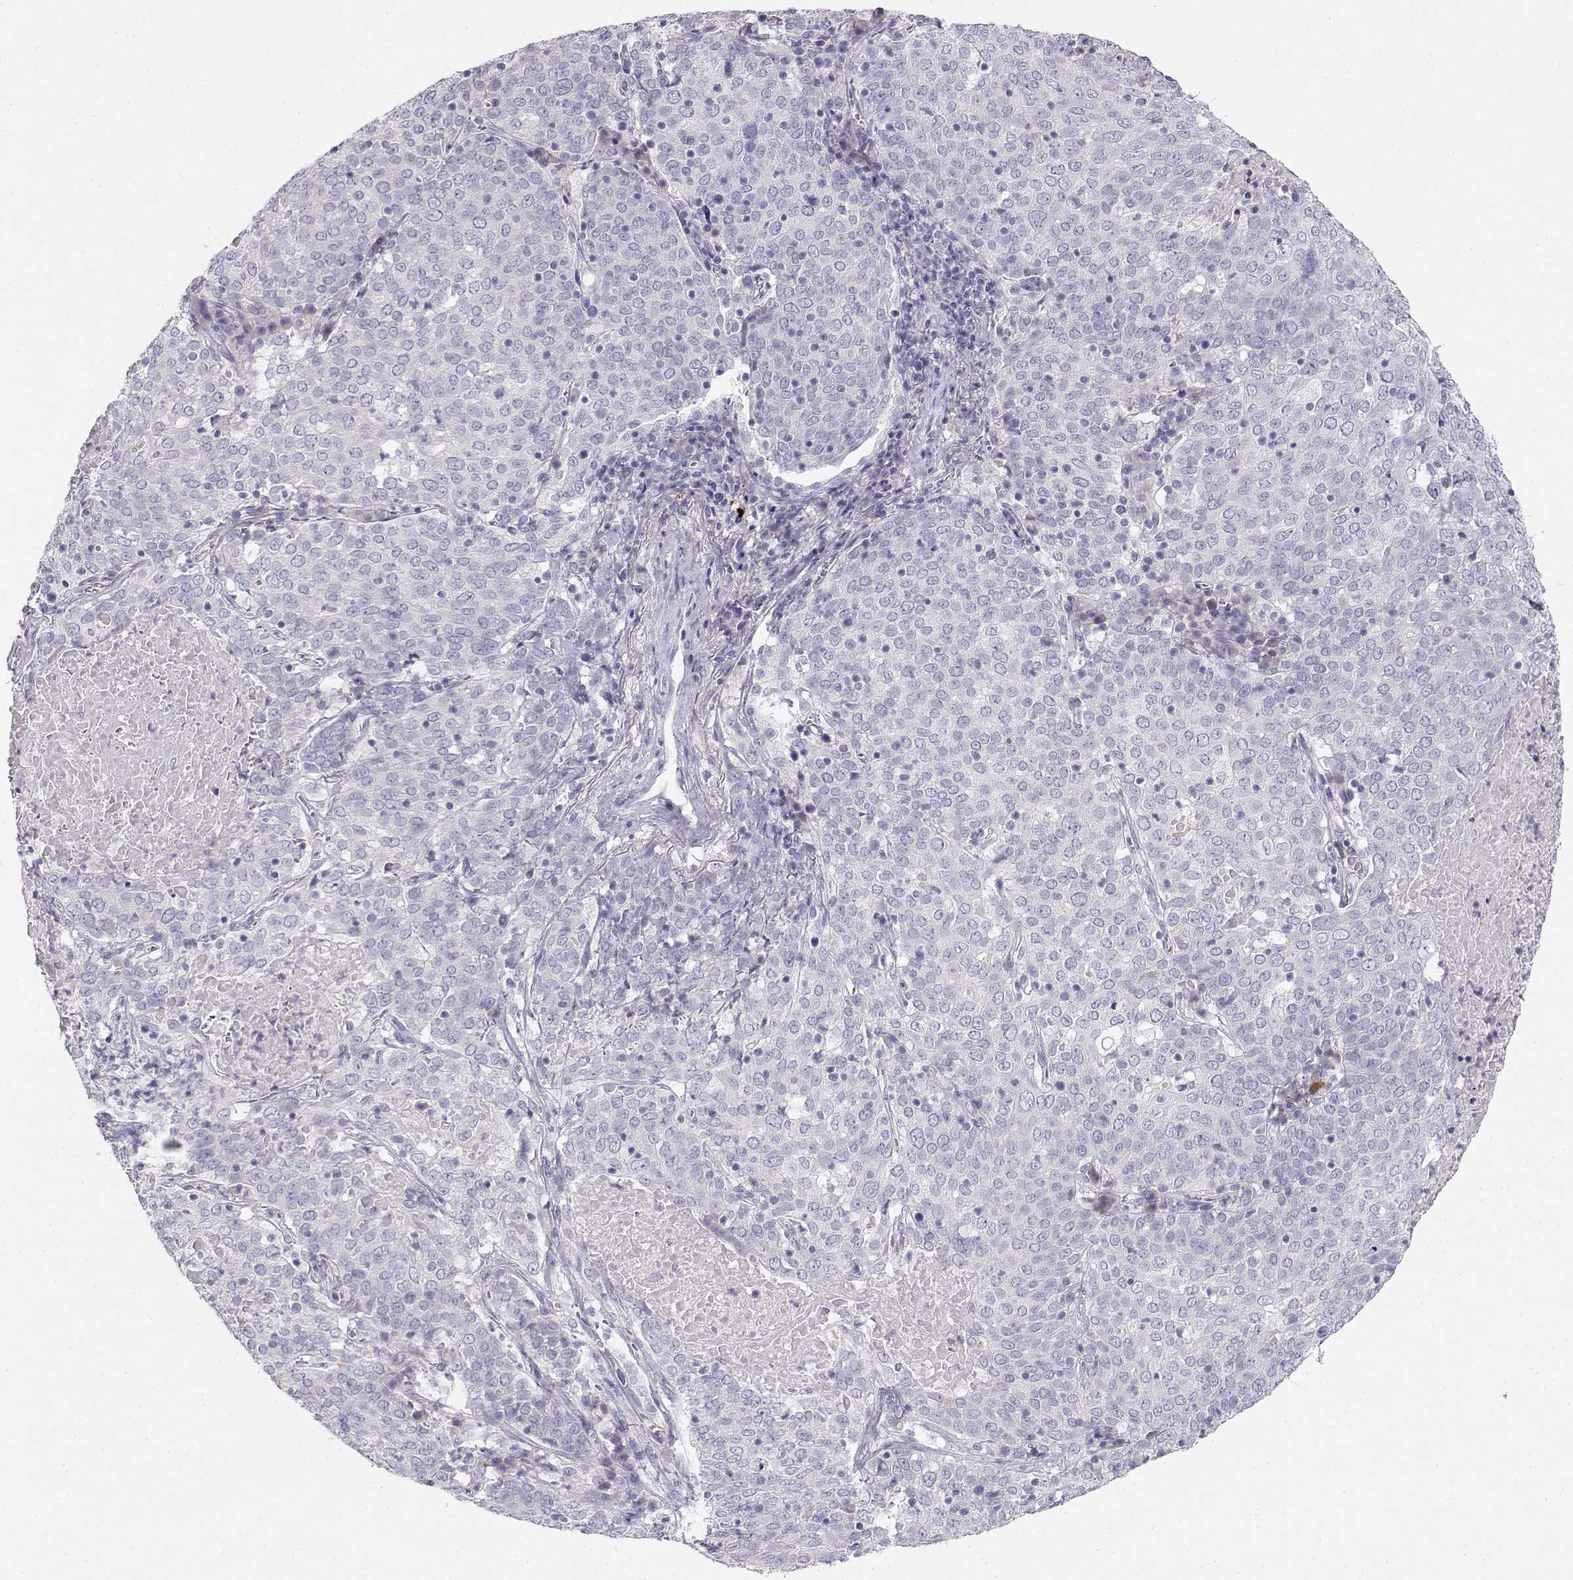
{"staining": {"intensity": "negative", "quantity": "none", "location": "none"}, "tissue": "lung cancer", "cell_type": "Tumor cells", "image_type": "cancer", "snomed": [{"axis": "morphology", "description": "Squamous cell carcinoma, NOS"}, {"axis": "topography", "description": "Lung"}], "caption": "Immunohistochemical staining of human squamous cell carcinoma (lung) reveals no significant expression in tumor cells. The staining was performed using DAB to visualize the protein expression in brown, while the nuclei were stained in blue with hematoxylin (Magnification: 20x).", "gene": "GPR174", "patient": {"sex": "male", "age": 82}}